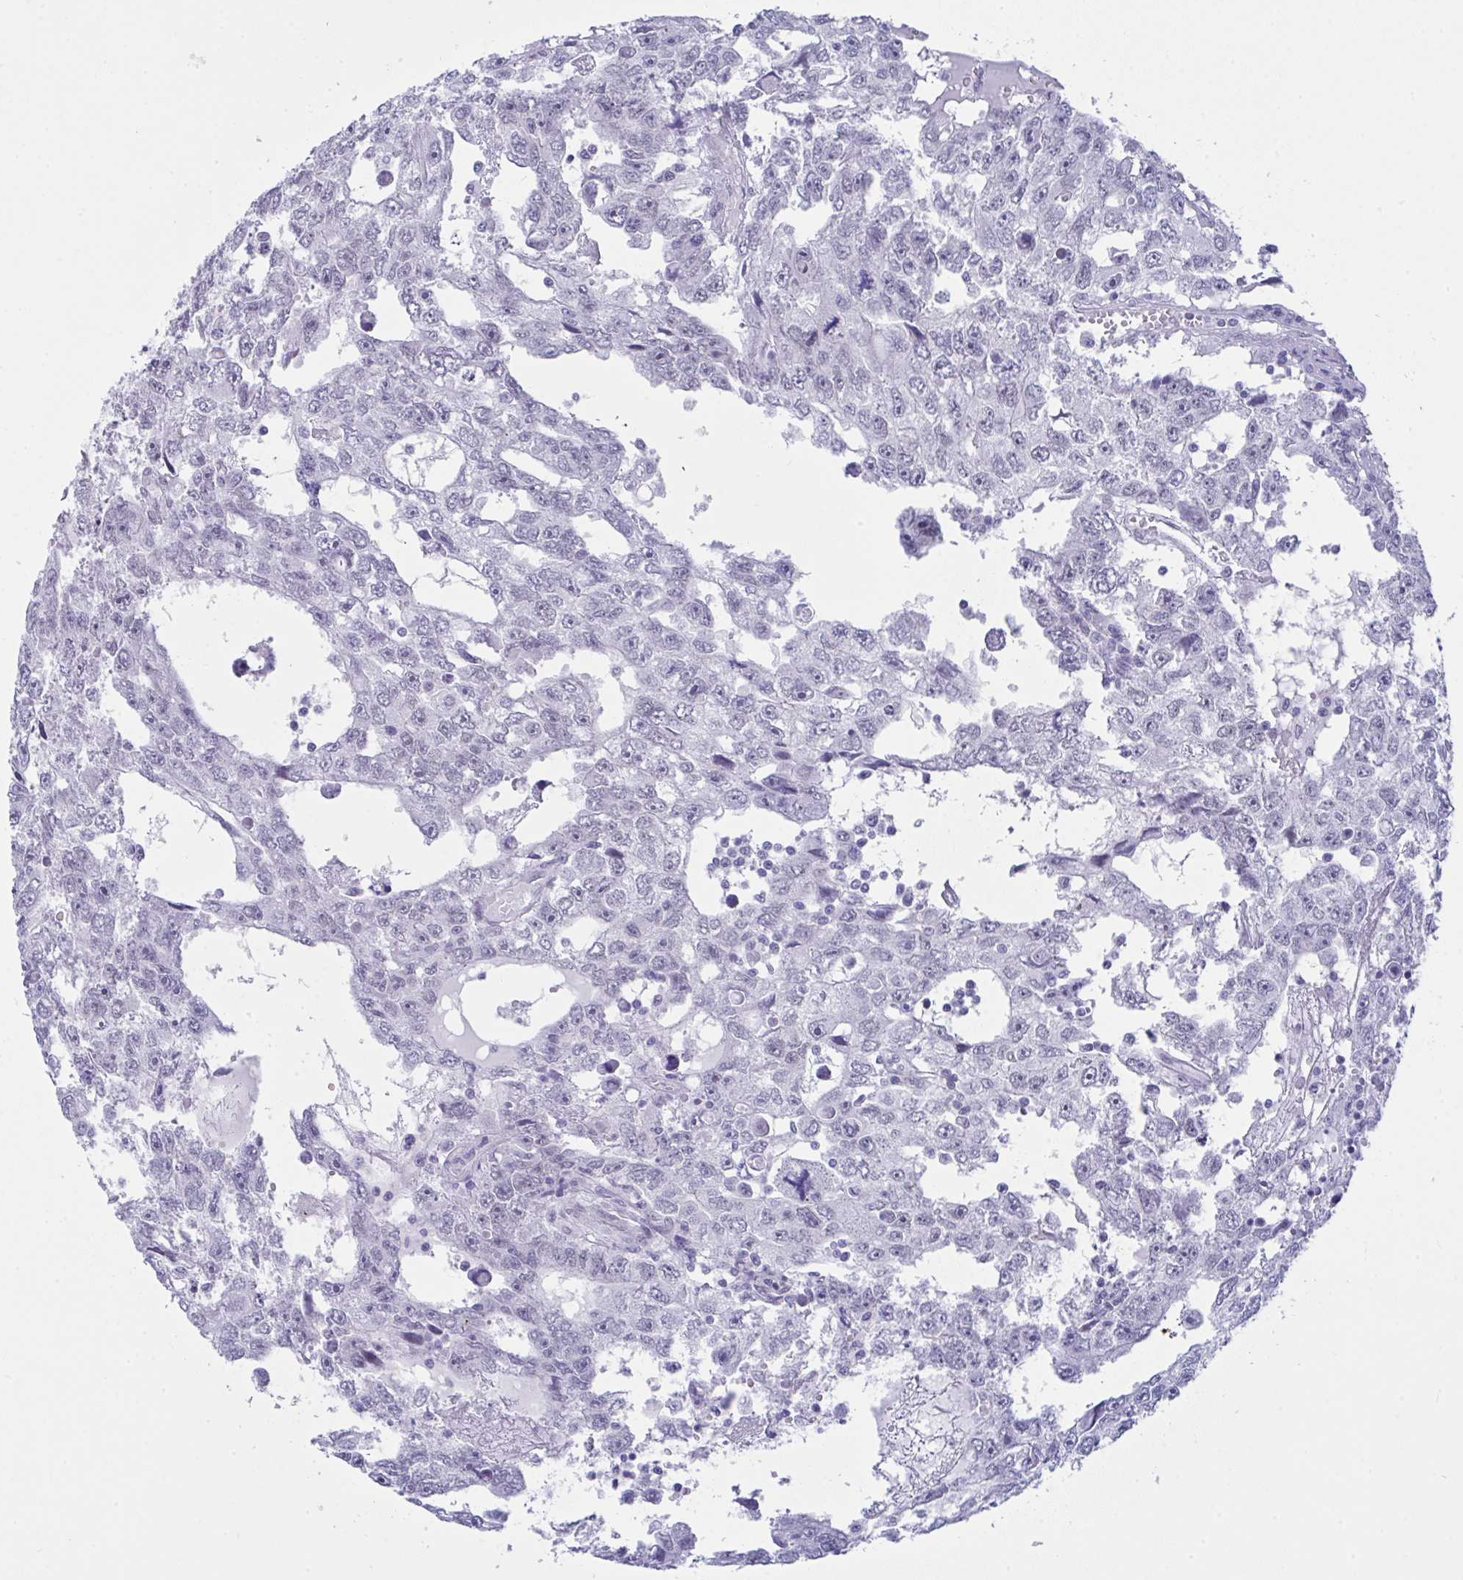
{"staining": {"intensity": "negative", "quantity": "none", "location": "none"}, "tissue": "testis cancer", "cell_type": "Tumor cells", "image_type": "cancer", "snomed": [{"axis": "morphology", "description": "Carcinoma, Embryonal, NOS"}, {"axis": "topography", "description": "Testis"}], "caption": "Immunohistochemistry (IHC) of human testis cancer displays no staining in tumor cells.", "gene": "FBXL22", "patient": {"sex": "male", "age": 20}}